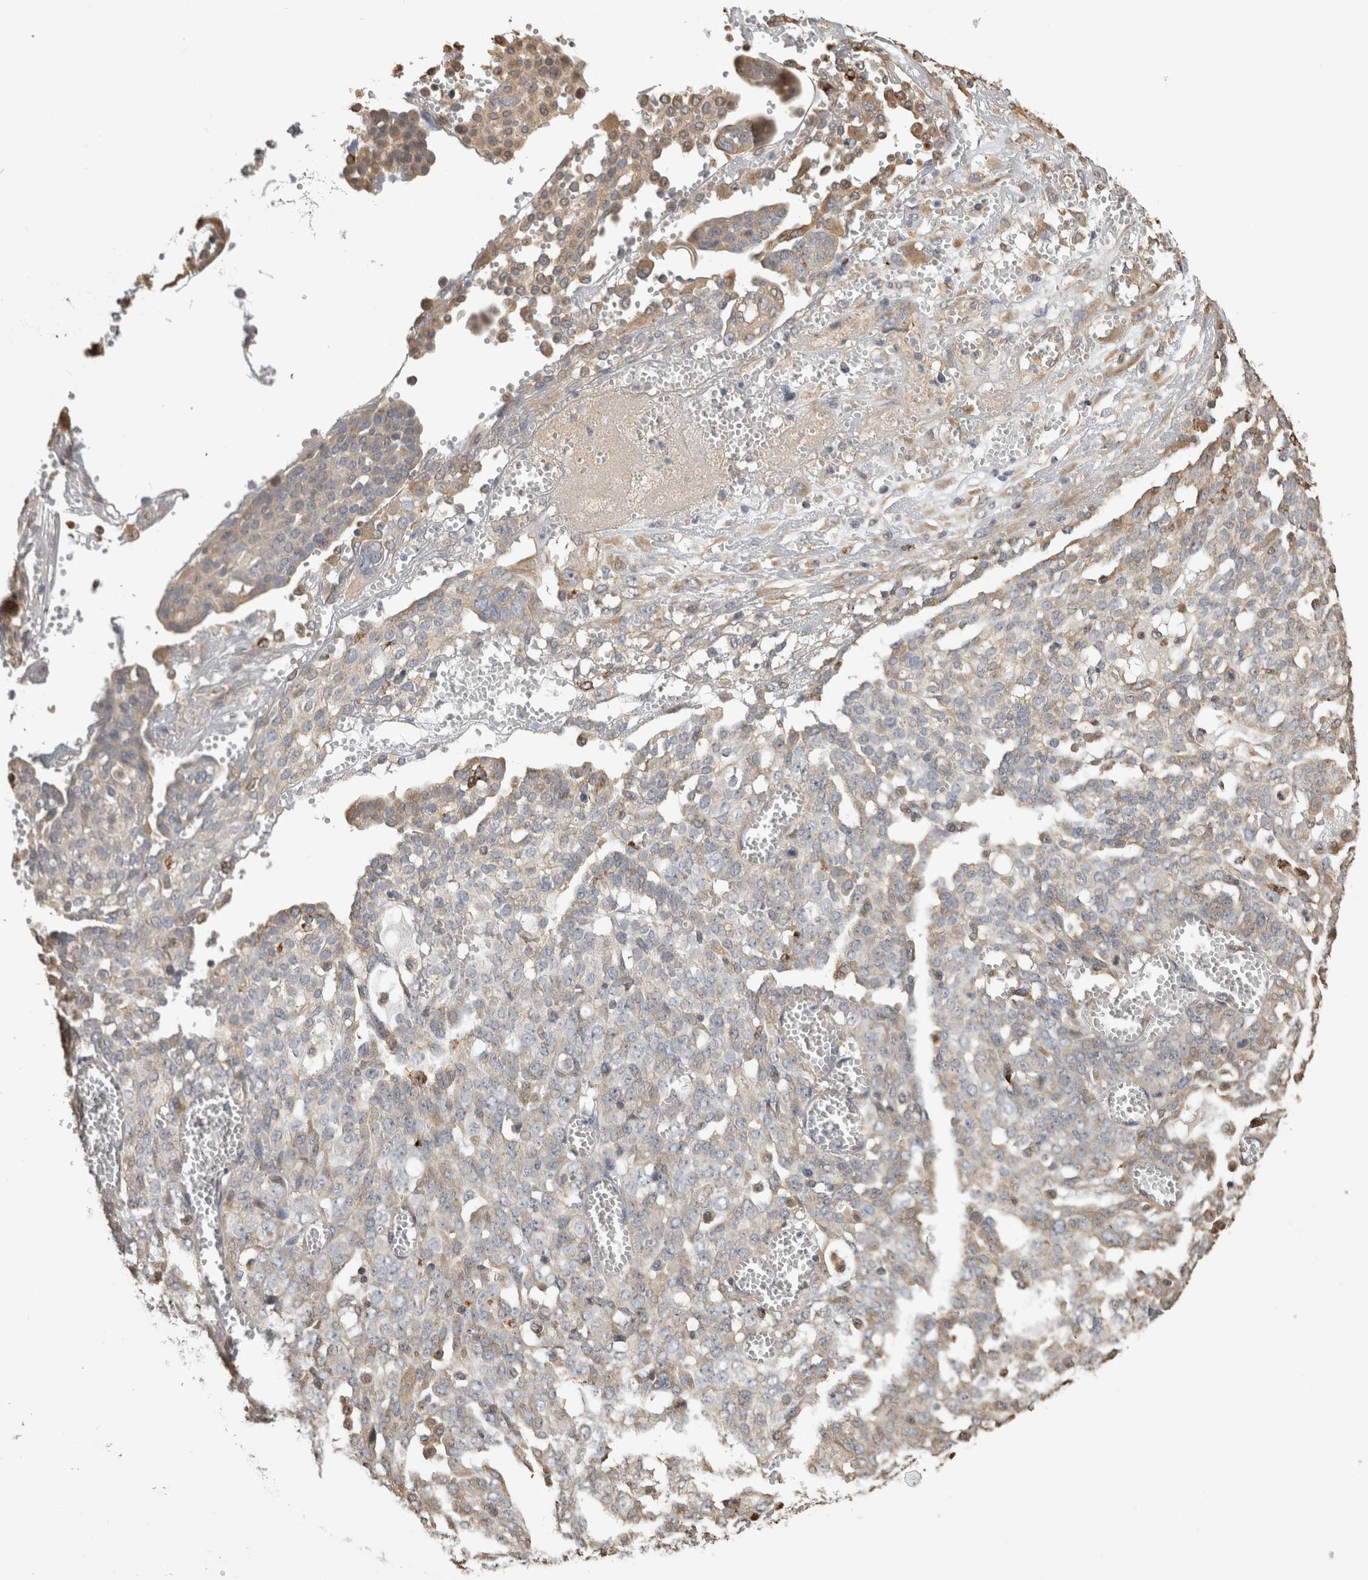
{"staining": {"intensity": "weak", "quantity": "<25%", "location": "cytoplasmic/membranous"}, "tissue": "ovarian cancer", "cell_type": "Tumor cells", "image_type": "cancer", "snomed": [{"axis": "morphology", "description": "Cystadenocarcinoma, serous, NOS"}, {"axis": "topography", "description": "Soft tissue"}, {"axis": "topography", "description": "Ovary"}], "caption": "Tumor cells are negative for protein expression in human ovarian serous cystadenocarcinoma. (Brightfield microscopy of DAB immunohistochemistry at high magnification).", "gene": "CLIP1", "patient": {"sex": "female", "age": 57}}